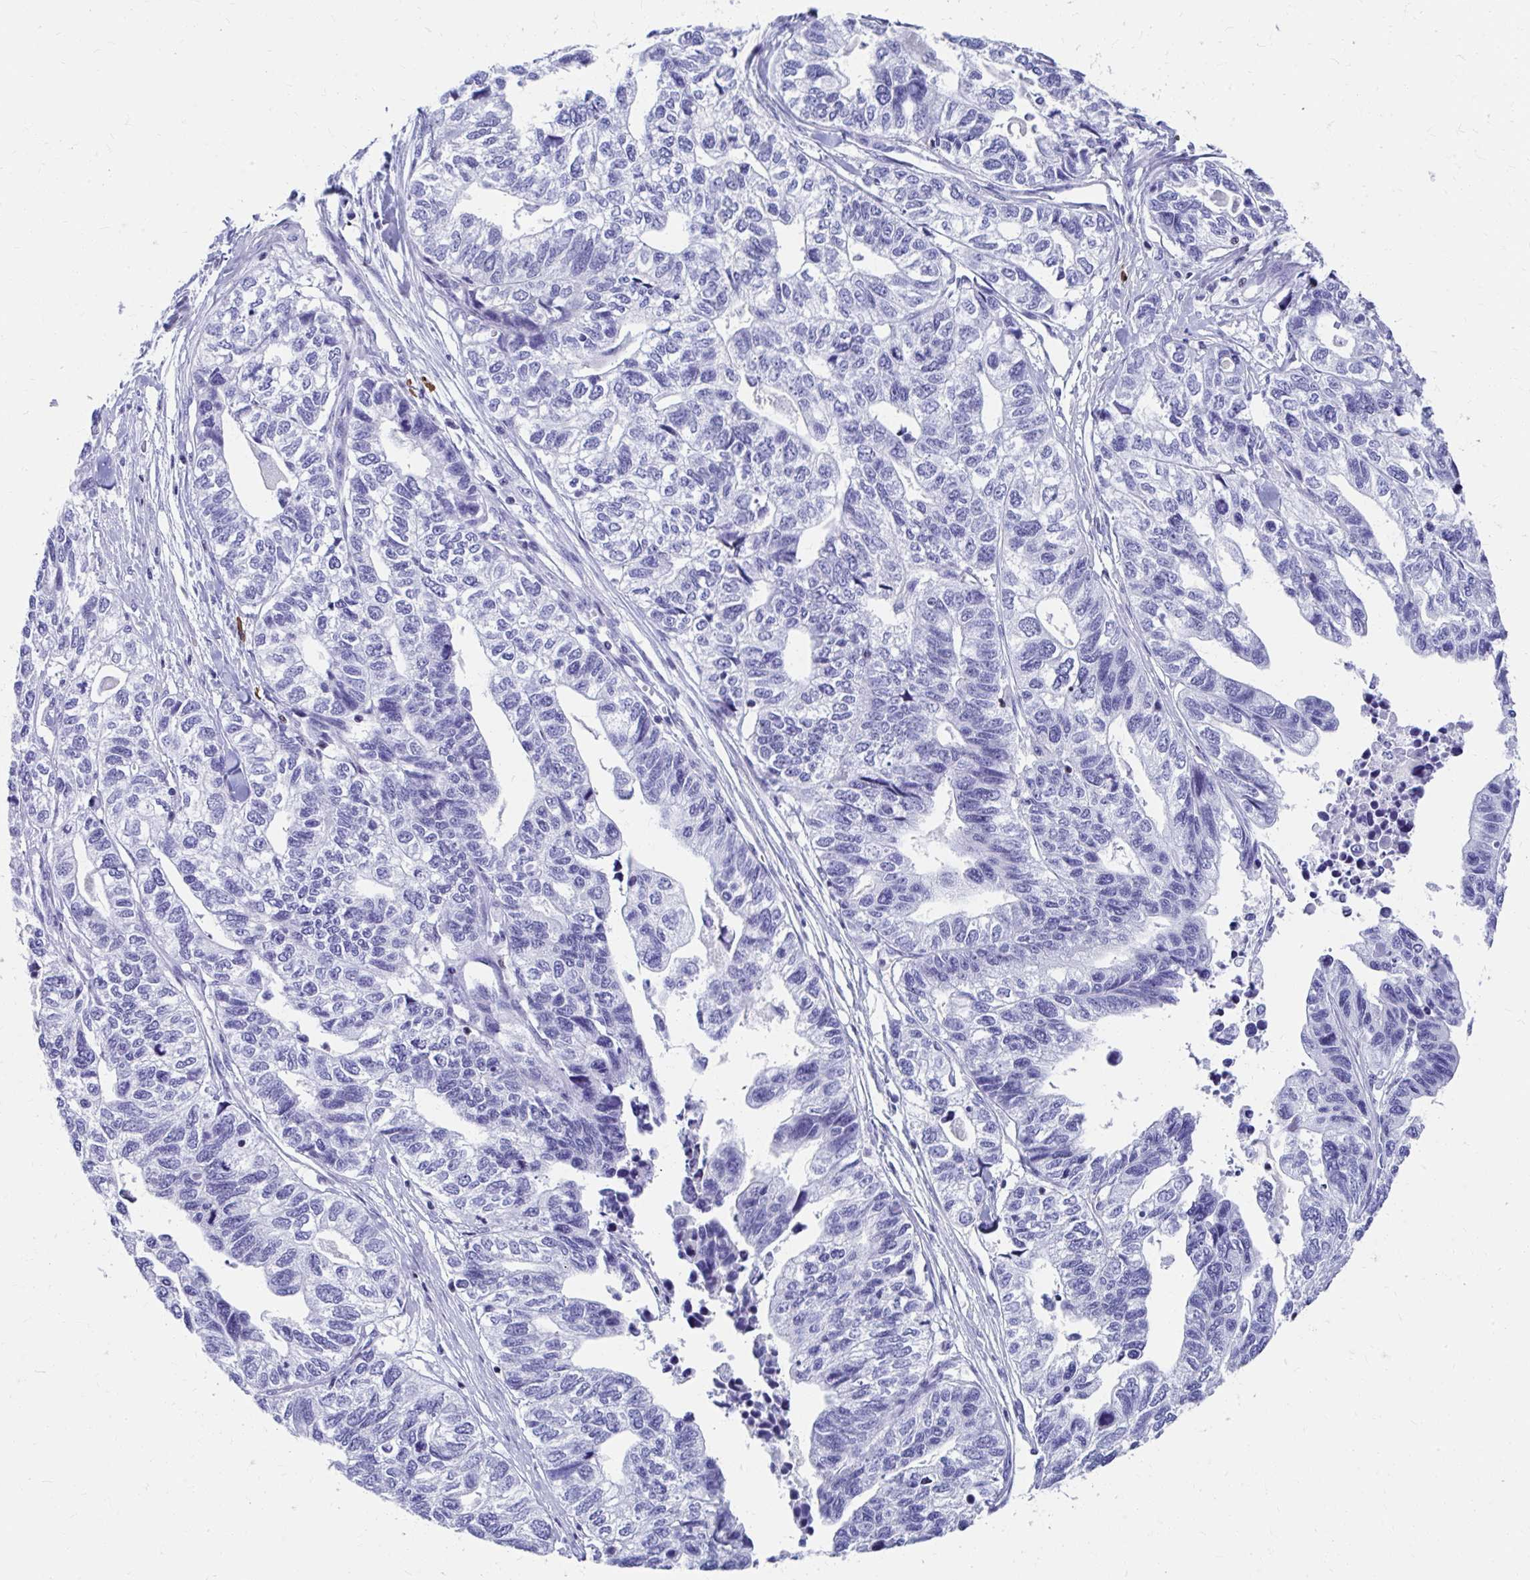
{"staining": {"intensity": "negative", "quantity": "none", "location": "none"}, "tissue": "stomach cancer", "cell_type": "Tumor cells", "image_type": "cancer", "snomed": [{"axis": "morphology", "description": "Adenocarcinoma, NOS"}, {"axis": "topography", "description": "Stomach, upper"}], "caption": "DAB immunohistochemical staining of human adenocarcinoma (stomach) shows no significant staining in tumor cells. Nuclei are stained in blue.", "gene": "RUNX3", "patient": {"sex": "female", "age": 67}}